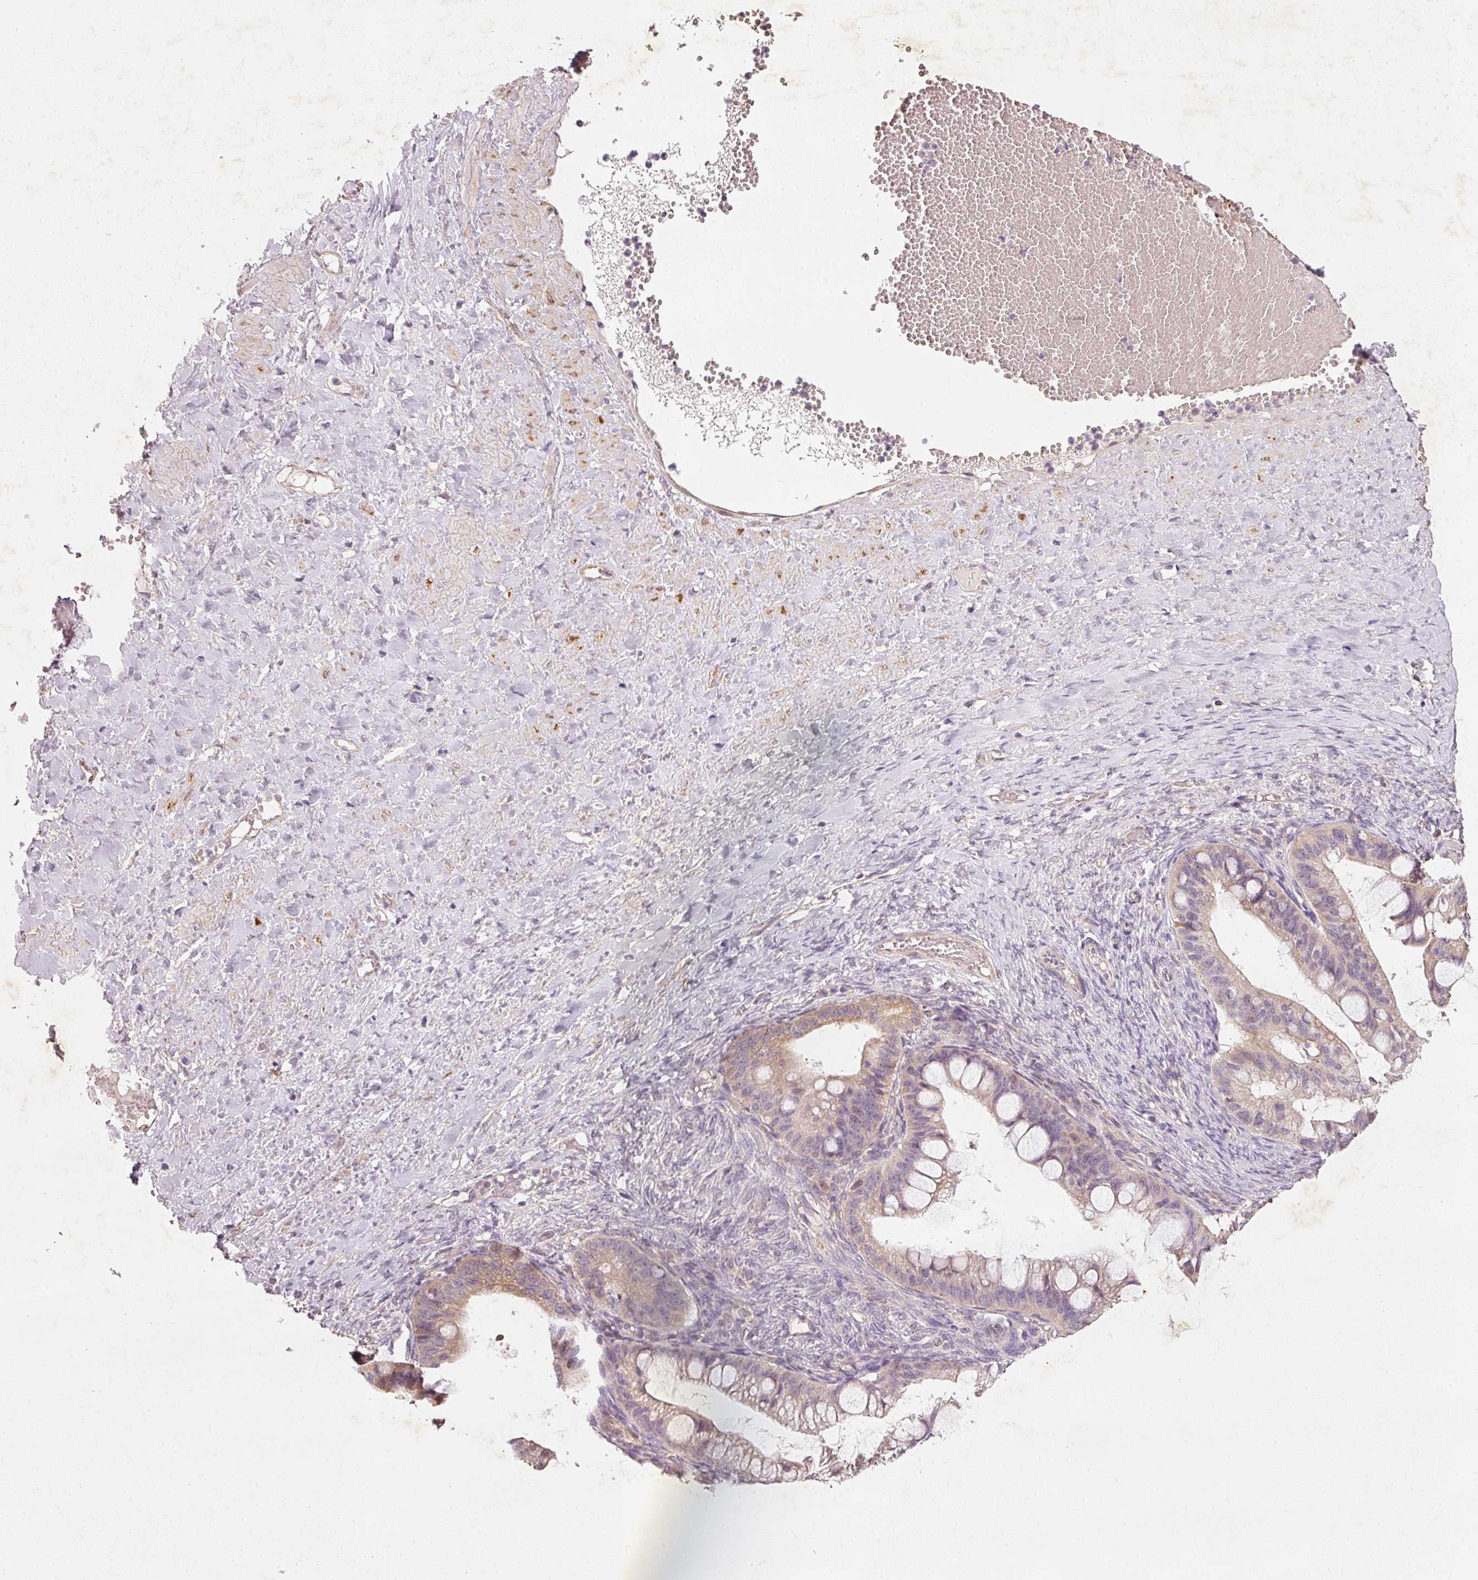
{"staining": {"intensity": "weak", "quantity": ">75%", "location": "cytoplasmic/membranous"}, "tissue": "ovarian cancer", "cell_type": "Tumor cells", "image_type": "cancer", "snomed": [{"axis": "morphology", "description": "Cystadenocarcinoma, mucinous, NOS"}, {"axis": "topography", "description": "Ovary"}], "caption": "Protein expression by IHC displays weak cytoplasmic/membranous expression in approximately >75% of tumor cells in ovarian mucinous cystadenocarcinoma.", "gene": "RGL2", "patient": {"sex": "female", "age": 73}}